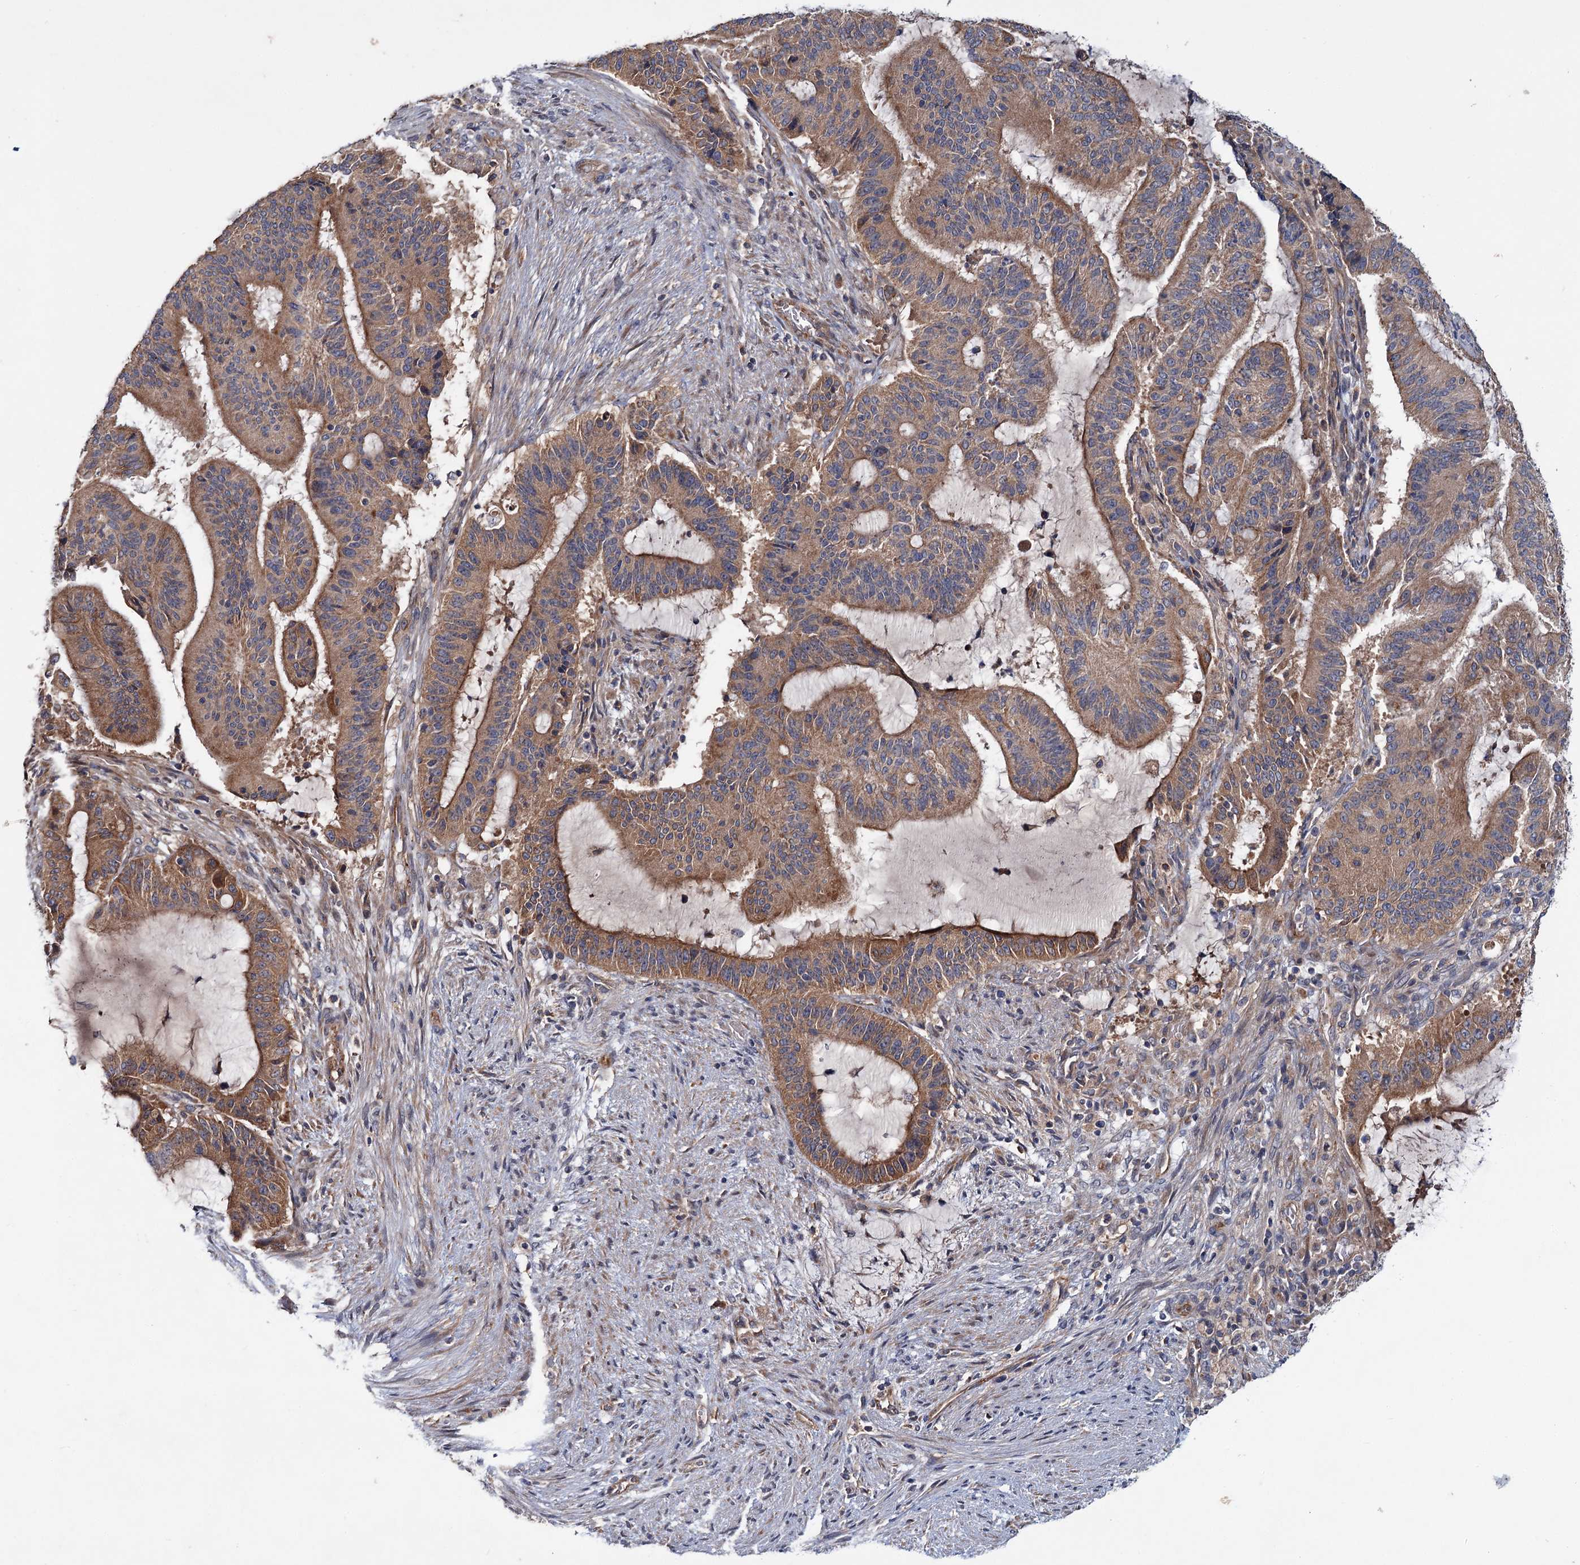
{"staining": {"intensity": "moderate", "quantity": ">75%", "location": "cytoplasmic/membranous"}, "tissue": "liver cancer", "cell_type": "Tumor cells", "image_type": "cancer", "snomed": [{"axis": "morphology", "description": "Normal tissue, NOS"}, {"axis": "morphology", "description": "Cholangiocarcinoma"}, {"axis": "topography", "description": "Liver"}, {"axis": "topography", "description": "Peripheral nerve tissue"}], "caption": "Immunohistochemistry (DAB (3,3'-diaminobenzidine)) staining of human liver cholangiocarcinoma exhibits moderate cytoplasmic/membranous protein staining in approximately >75% of tumor cells.", "gene": "MTRR", "patient": {"sex": "female", "age": 73}}